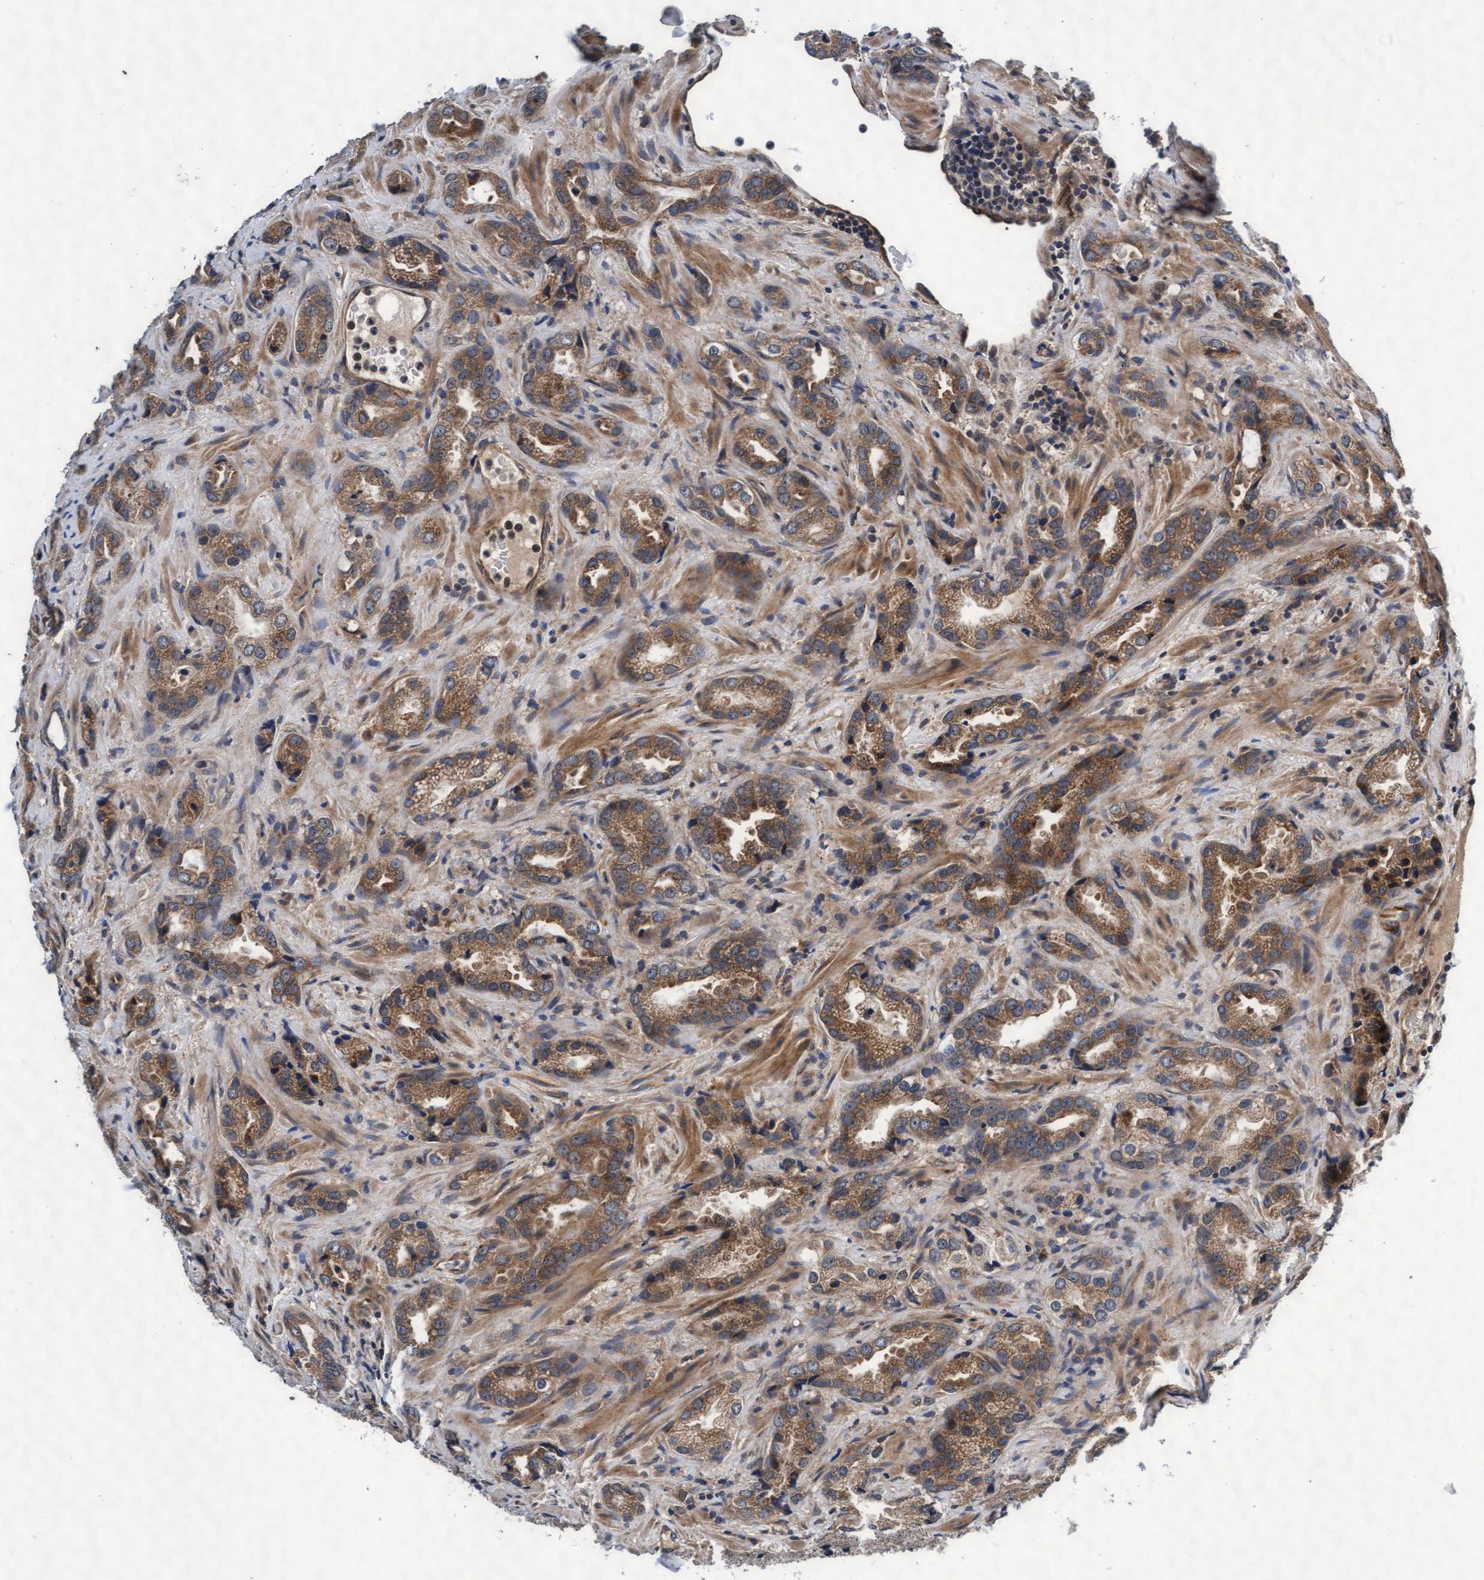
{"staining": {"intensity": "moderate", "quantity": ">75%", "location": "cytoplasmic/membranous"}, "tissue": "prostate cancer", "cell_type": "Tumor cells", "image_type": "cancer", "snomed": [{"axis": "morphology", "description": "Adenocarcinoma, High grade"}, {"axis": "topography", "description": "Prostate"}], "caption": "Protein expression analysis of prostate high-grade adenocarcinoma displays moderate cytoplasmic/membranous staining in approximately >75% of tumor cells. The staining is performed using DAB (3,3'-diaminobenzidine) brown chromogen to label protein expression. The nuclei are counter-stained blue using hematoxylin.", "gene": "EFCAB13", "patient": {"sex": "male", "age": 63}}